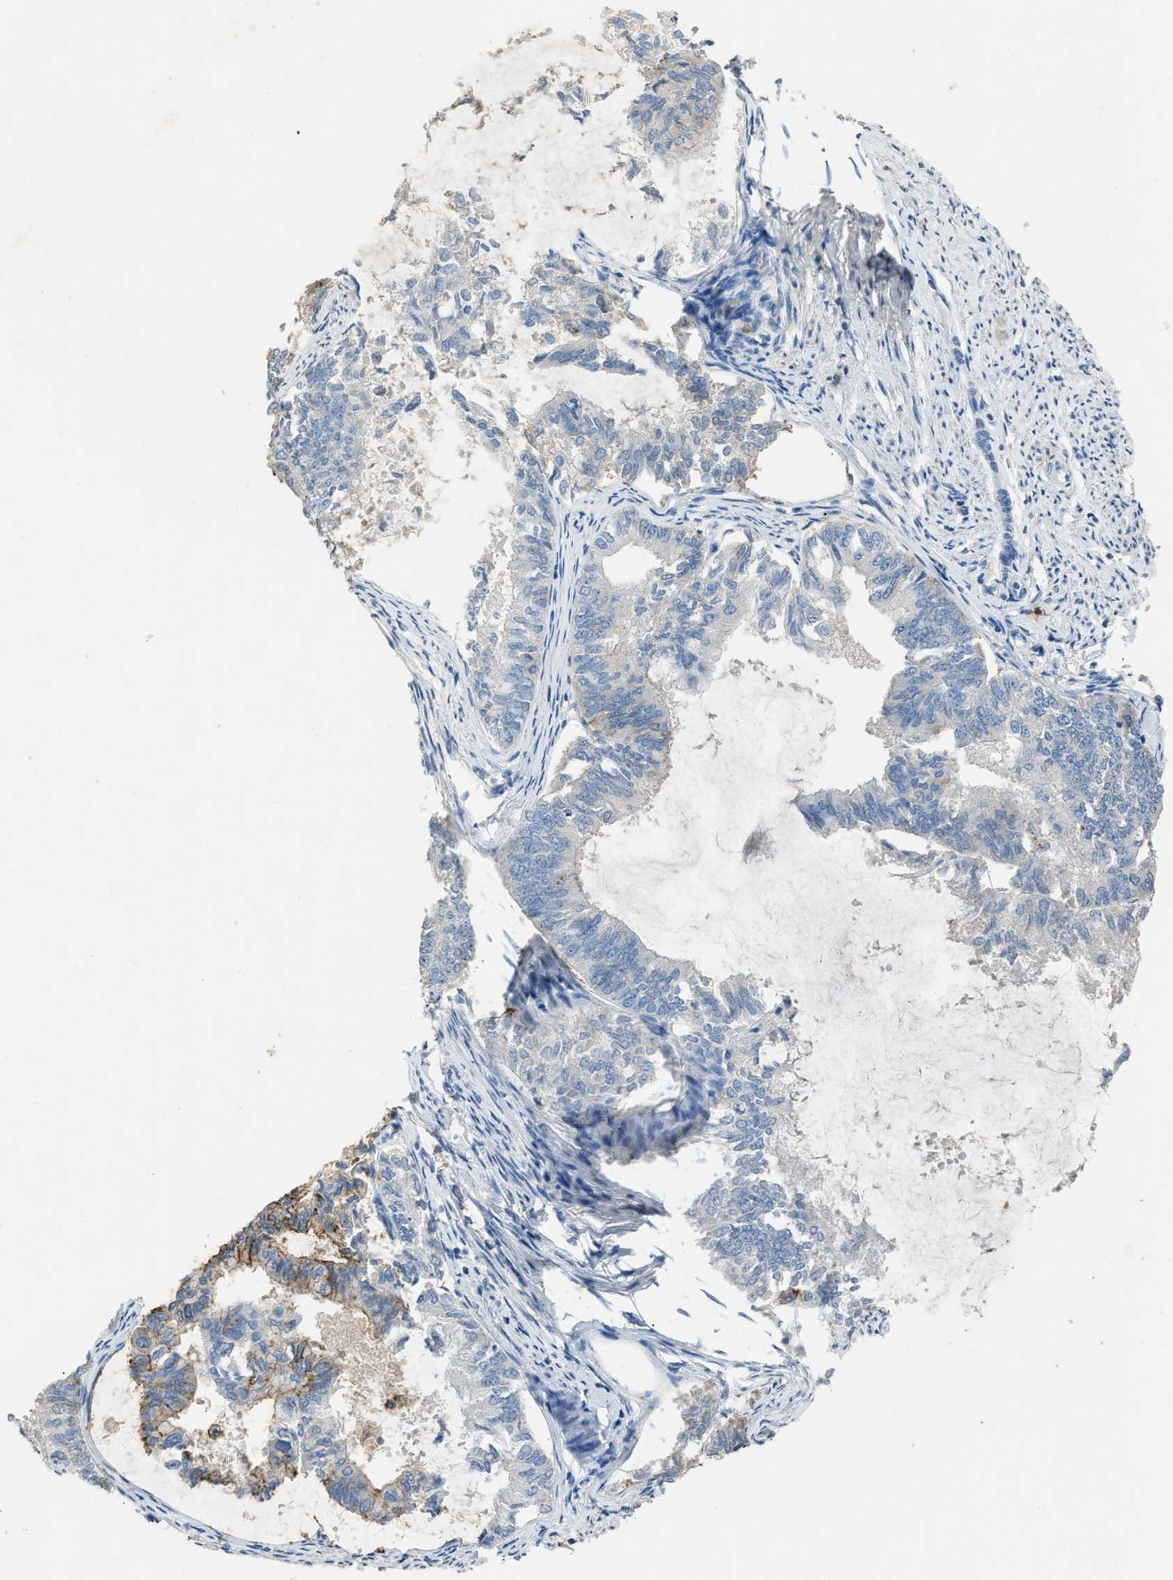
{"staining": {"intensity": "moderate", "quantity": "<25%", "location": "cytoplasmic/membranous"}, "tissue": "endometrial cancer", "cell_type": "Tumor cells", "image_type": "cancer", "snomed": [{"axis": "morphology", "description": "Adenocarcinoma, NOS"}, {"axis": "topography", "description": "Endometrium"}], "caption": "Protein positivity by IHC shows moderate cytoplasmic/membranous staining in approximately <25% of tumor cells in endometrial adenocarcinoma. (Brightfield microscopy of DAB IHC at high magnification).", "gene": "OR51E1", "patient": {"sex": "female", "age": 86}}